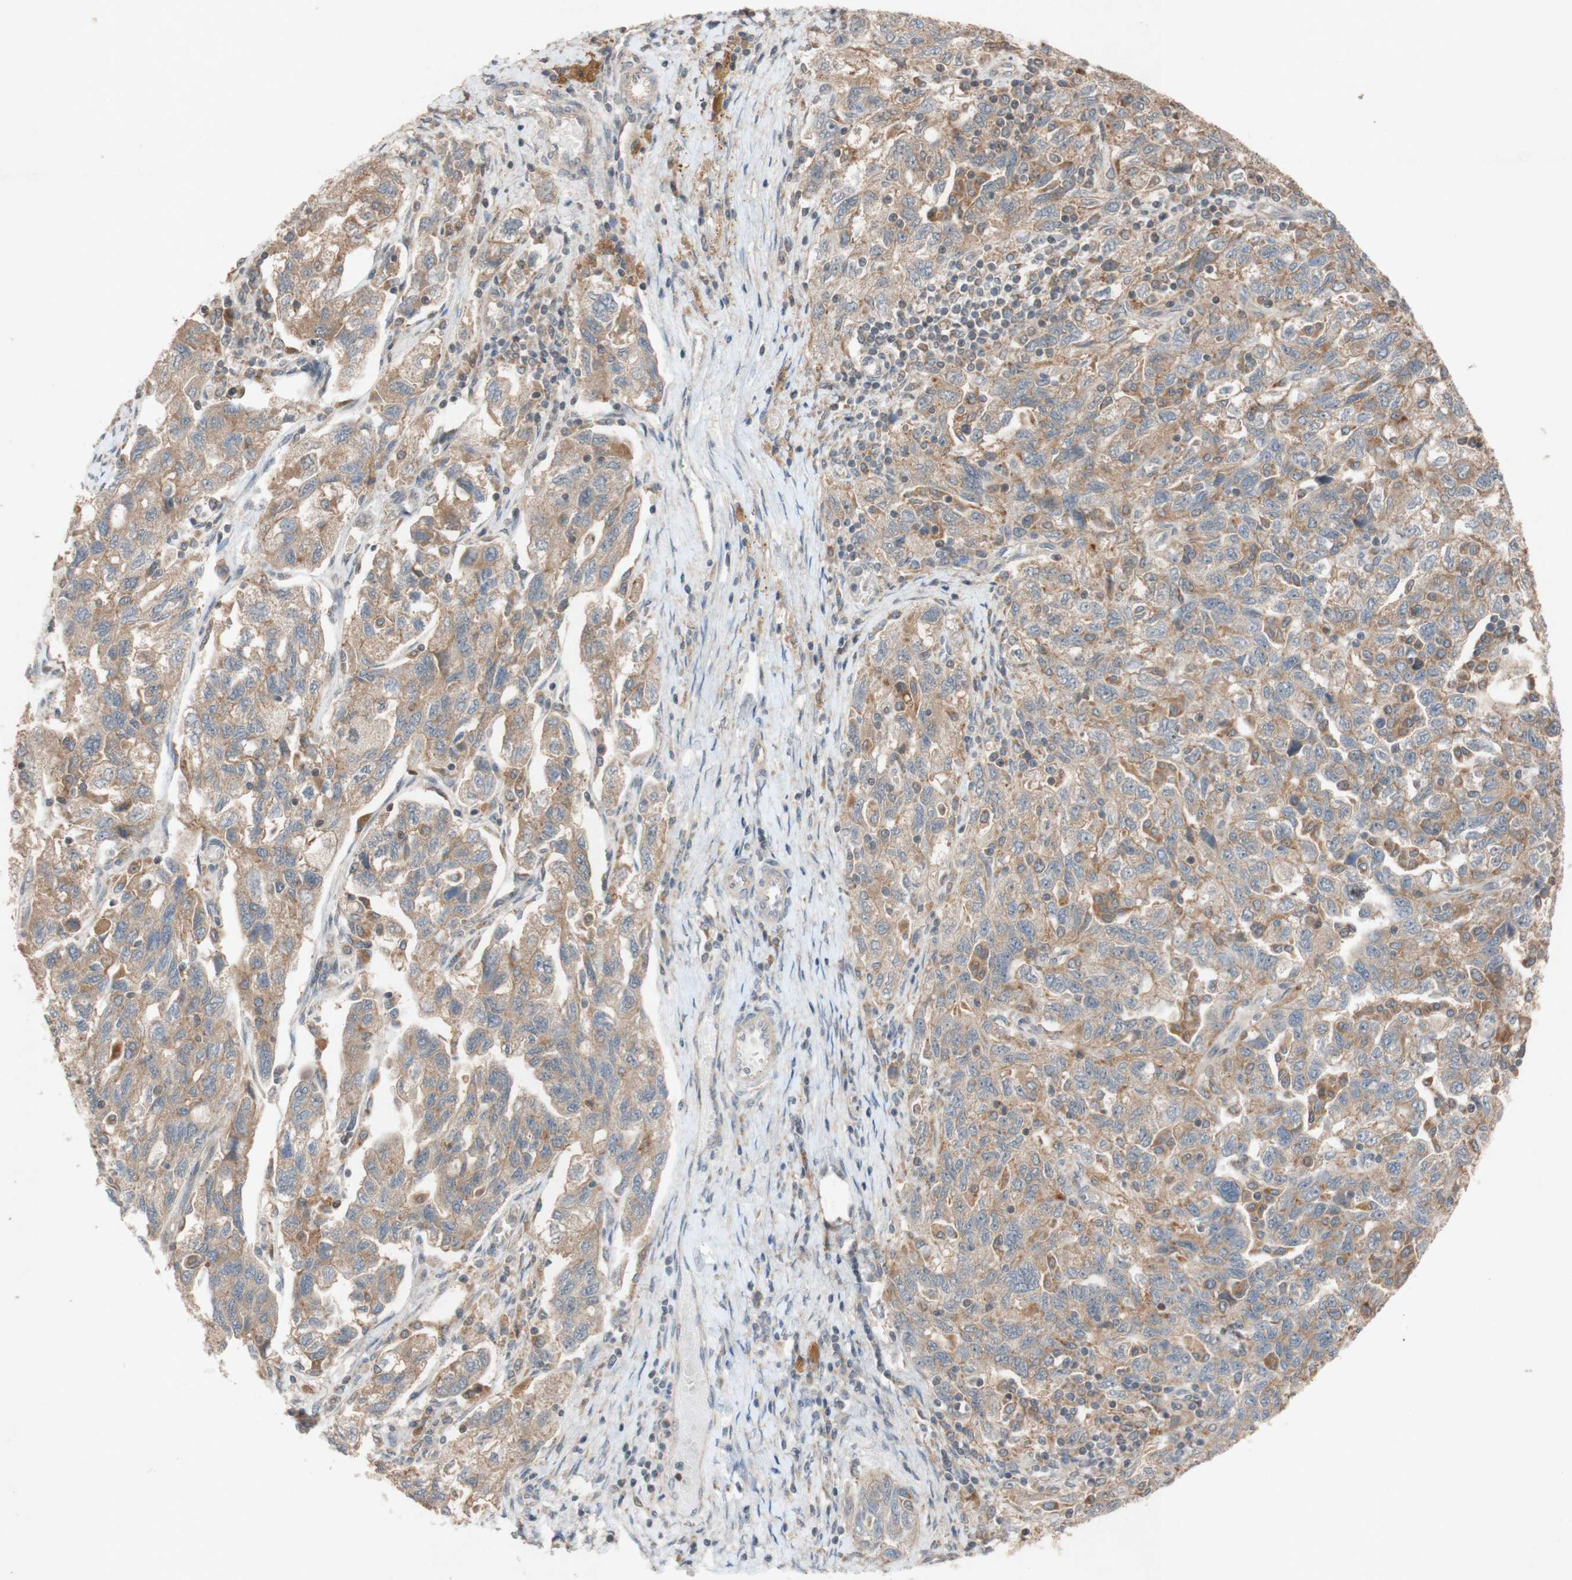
{"staining": {"intensity": "moderate", "quantity": ">75%", "location": "cytoplasmic/membranous"}, "tissue": "ovarian cancer", "cell_type": "Tumor cells", "image_type": "cancer", "snomed": [{"axis": "morphology", "description": "Carcinoma, NOS"}, {"axis": "morphology", "description": "Cystadenocarcinoma, serous, NOS"}, {"axis": "topography", "description": "Ovary"}], "caption": "Approximately >75% of tumor cells in human ovarian cancer exhibit moderate cytoplasmic/membranous protein staining as visualized by brown immunohistochemical staining.", "gene": "ATP6V1F", "patient": {"sex": "female", "age": 69}}